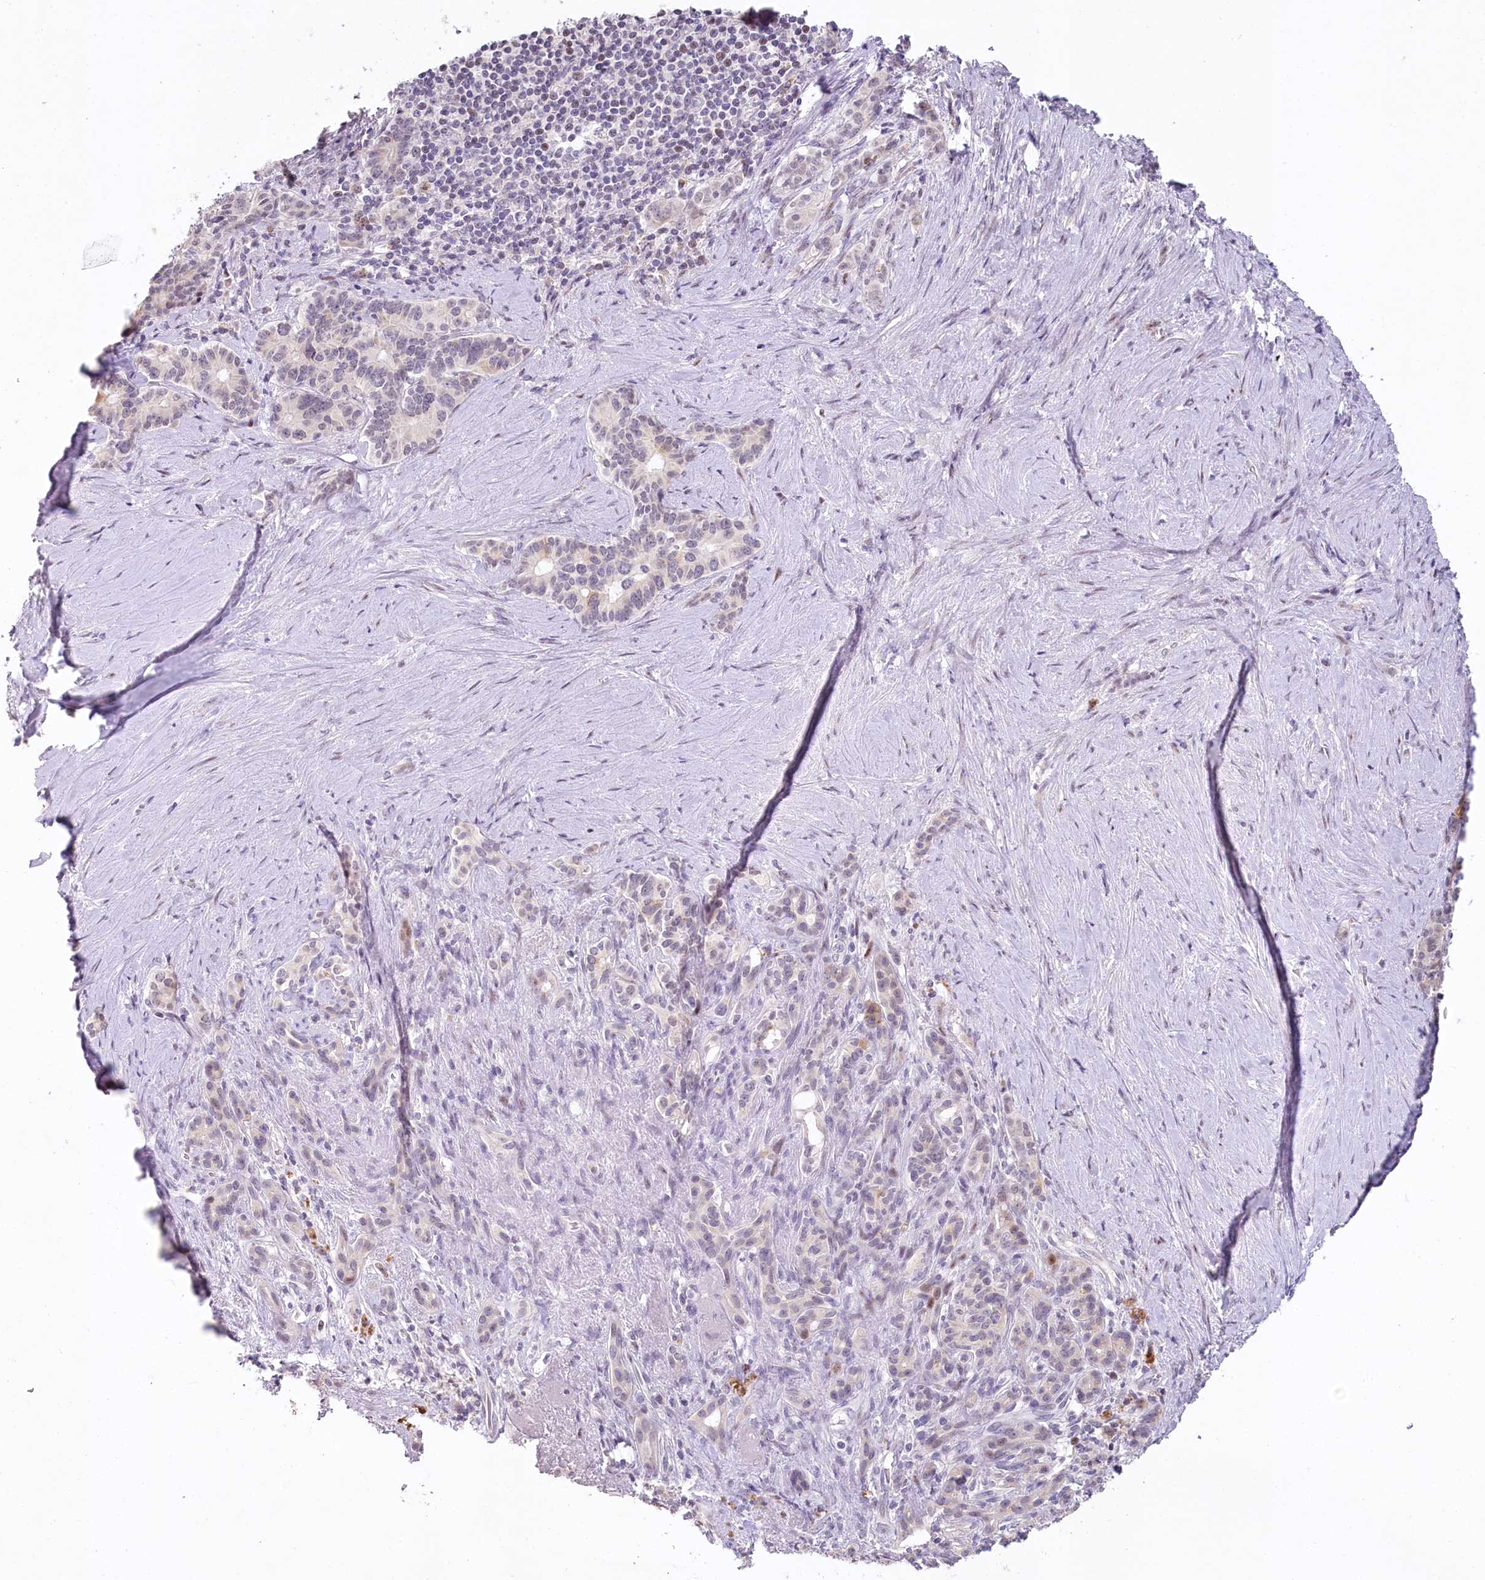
{"staining": {"intensity": "negative", "quantity": "none", "location": "none"}, "tissue": "pancreatic cancer", "cell_type": "Tumor cells", "image_type": "cancer", "snomed": [{"axis": "morphology", "description": "Adenocarcinoma, NOS"}, {"axis": "topography", "description": "Pancreas"}], "caption": "DAB (3,3'-diaminobenzidine) immunohistochemical staining of human pancreatic cancer reveals no significant positivity in tumor cells.", "gene": "HPD", "patient": {"sex": "female", "age": 74}}